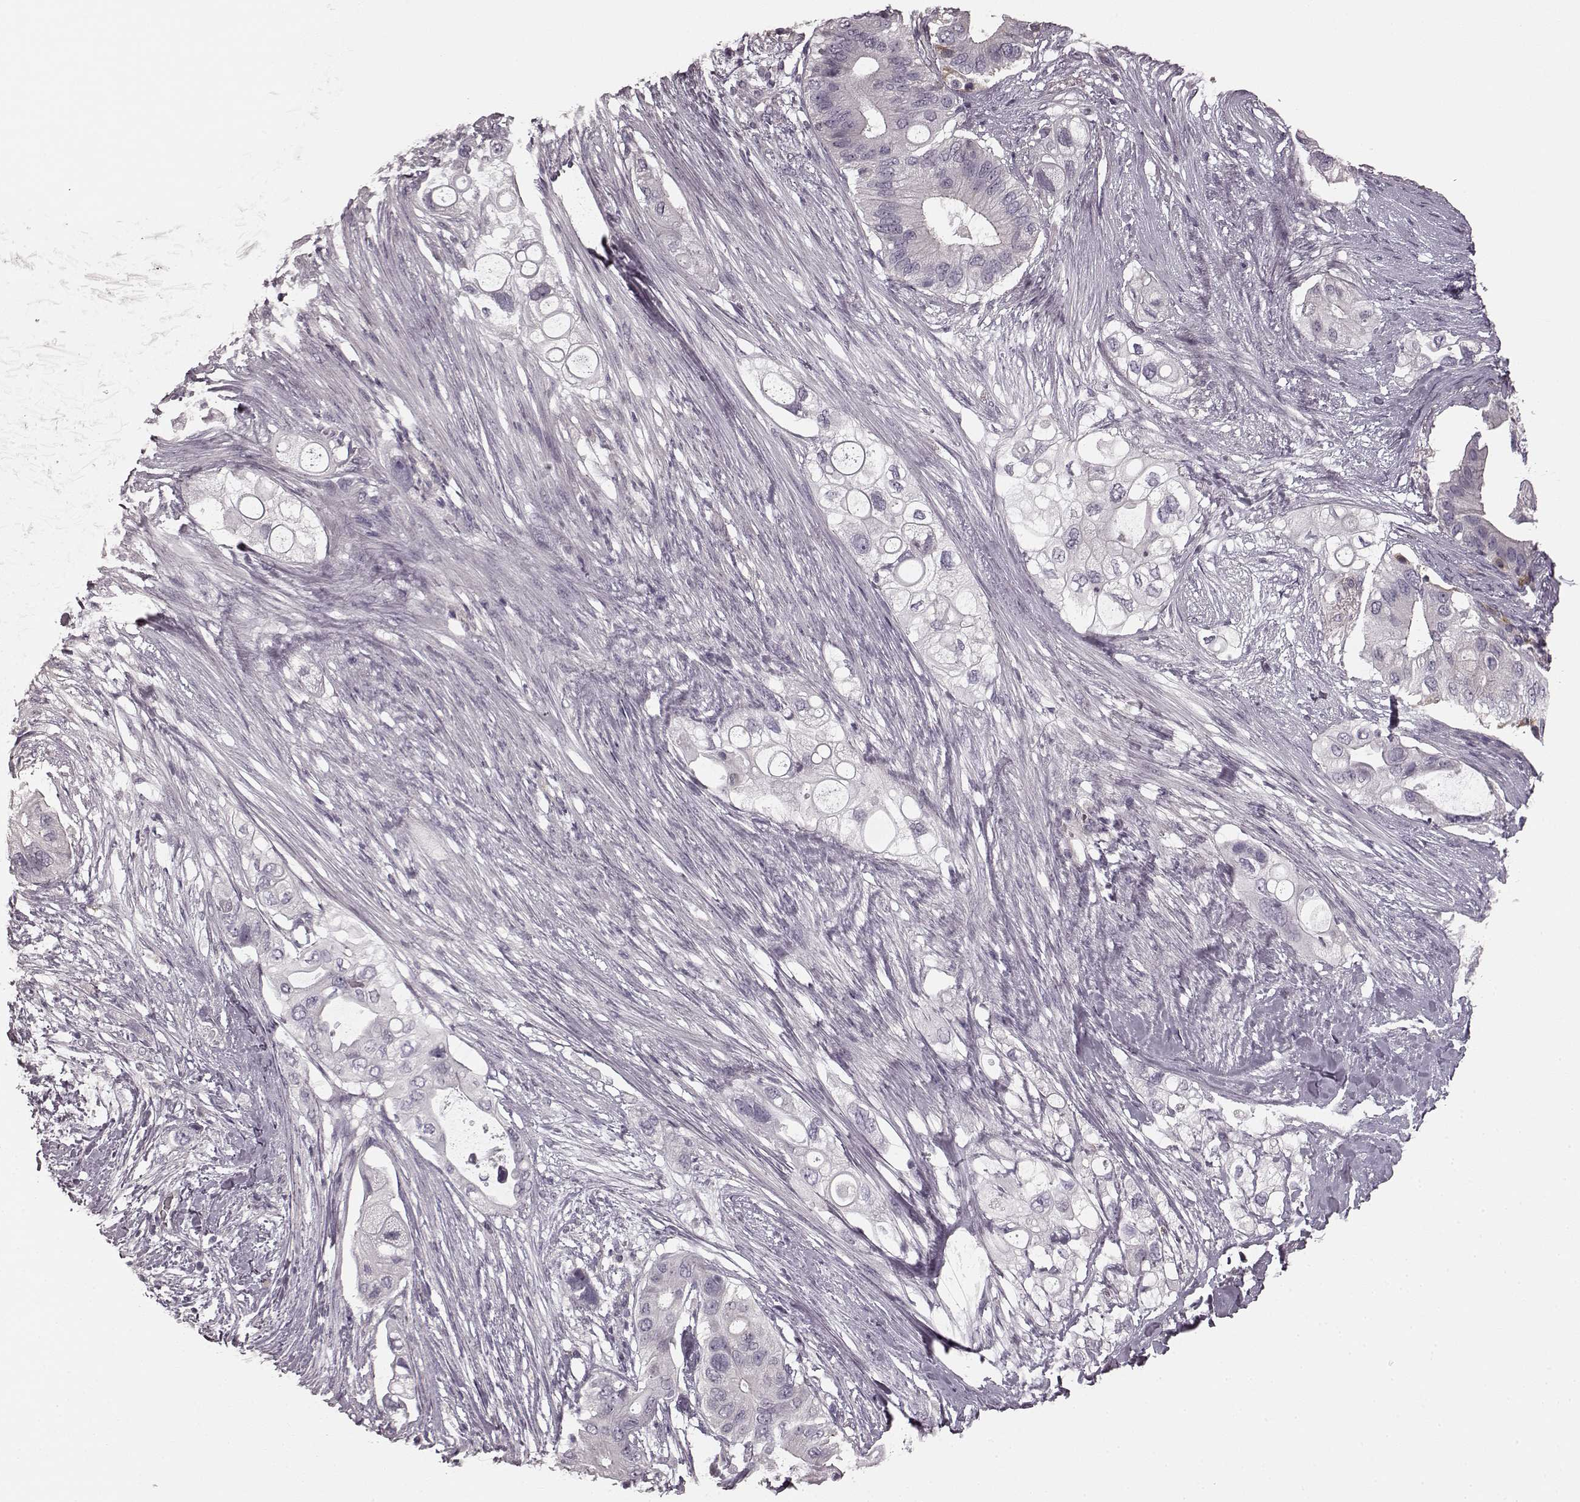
{"staining": {"intensity": "negative", "quantity": "none", "location": "none"}, "tissue": "pancreatic cancer", "cell_type": "Tumor cells", "image_type": "cancer", "snomed": [{"axis": "morphology", "description": "Adenocarcinoma, NOS"}, {"axis": "topography", "description": "Pancreas"}], "caption": "Human pancreatic cancer stained for a protein using immunohistochemistry shows no staining in tumor cells.", "gene": "PRKCE", "patient": {"sex": "female", "age": 72}}